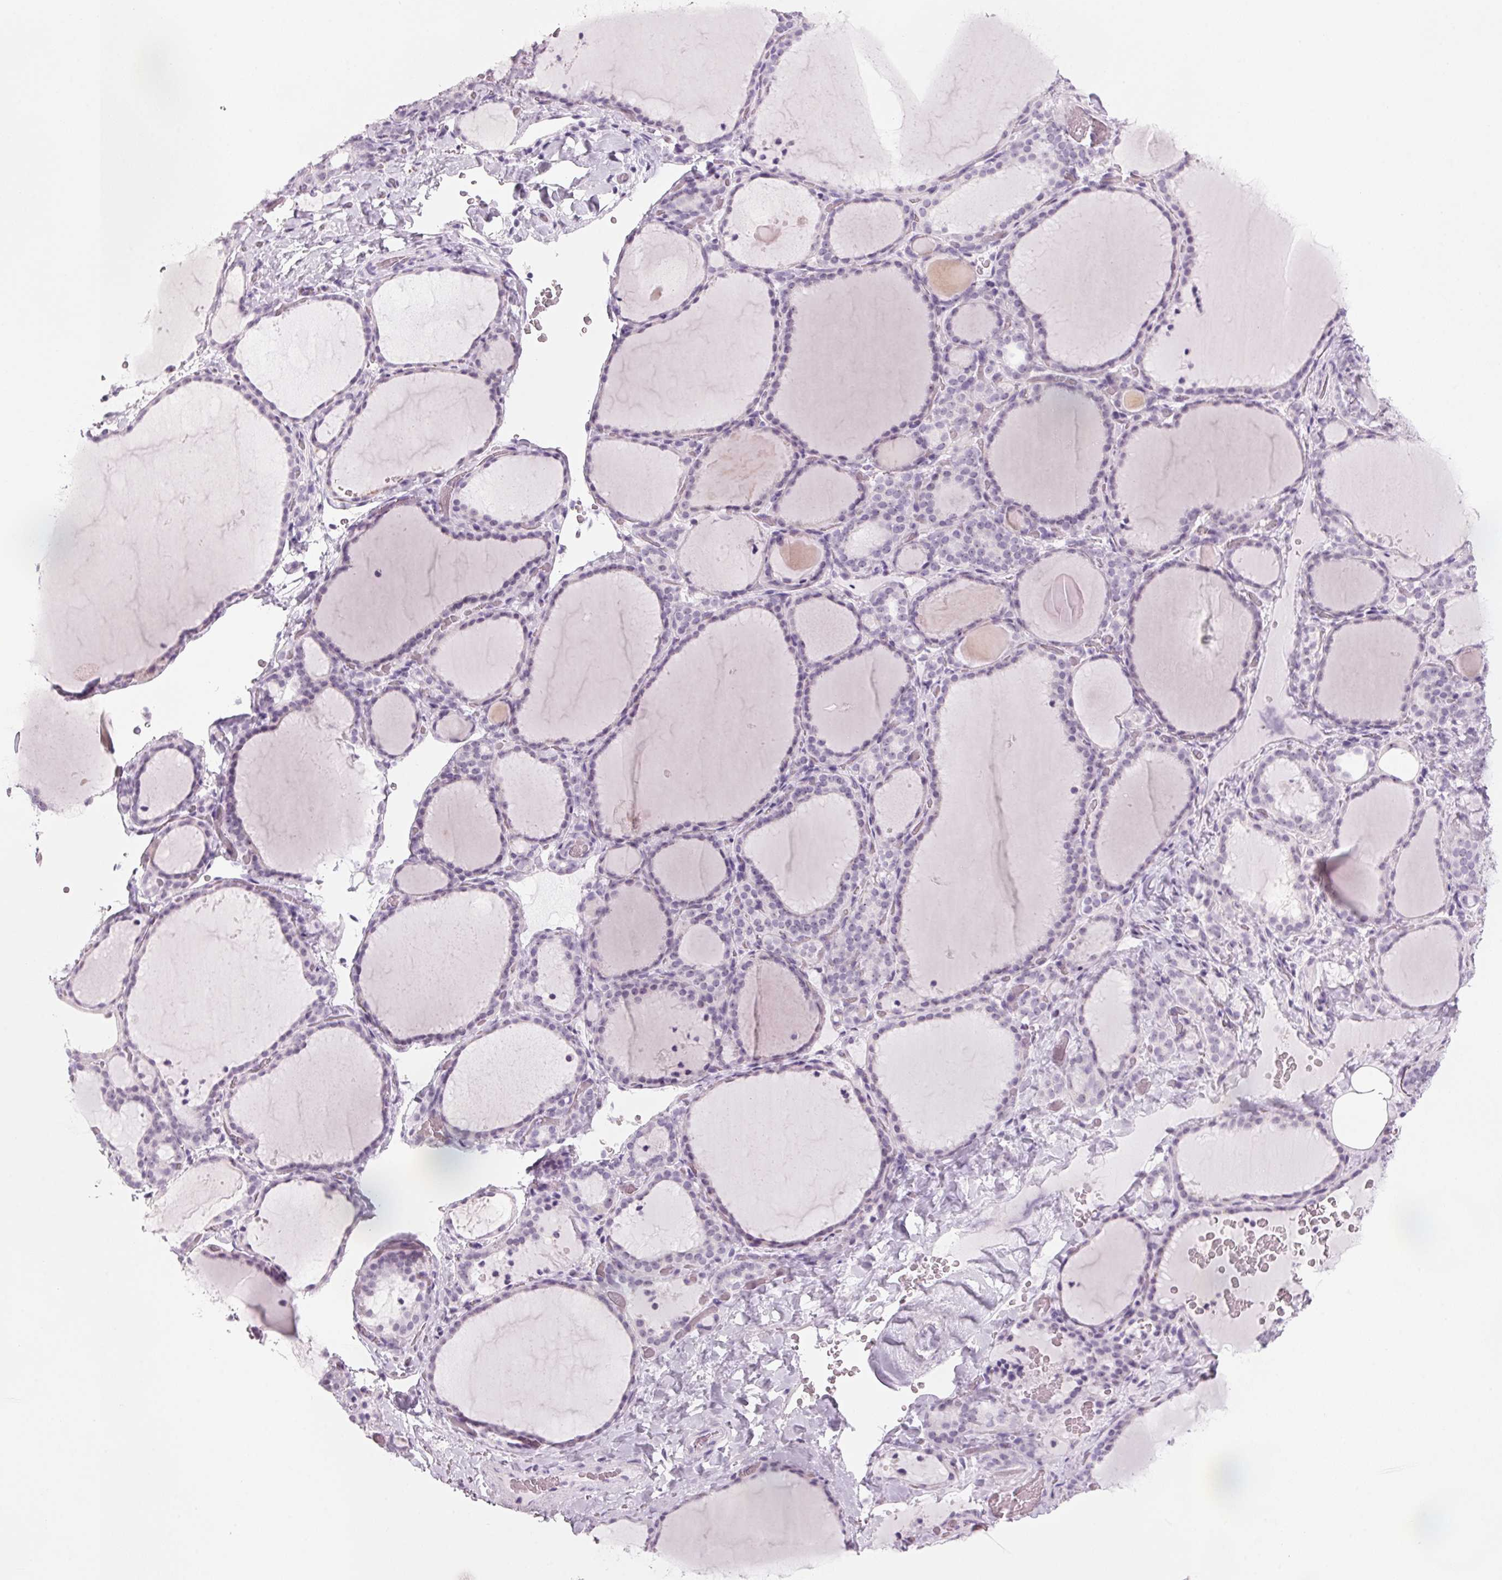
{"staining": {"intensity": "negative", "quantity": "none", "location": "none"}, "tissue": "thyroid gland", "cell_type": "Glandular cells", "image_type": "normal", "snomed": [{"axis": "morphology", "description": "Normal tissue, NOS"}, {"axis": "topography", "description": "Thyroid gland"}], "caption": "The photomicrograph reveals no staining of glandular cells in unremarkable thyroid gland. (Immunohistochemistry (ihc), brightfield microscopy, high magnification).", "gene": "DNTTIP2", "patient": {"sex": "female", "age": 22}}